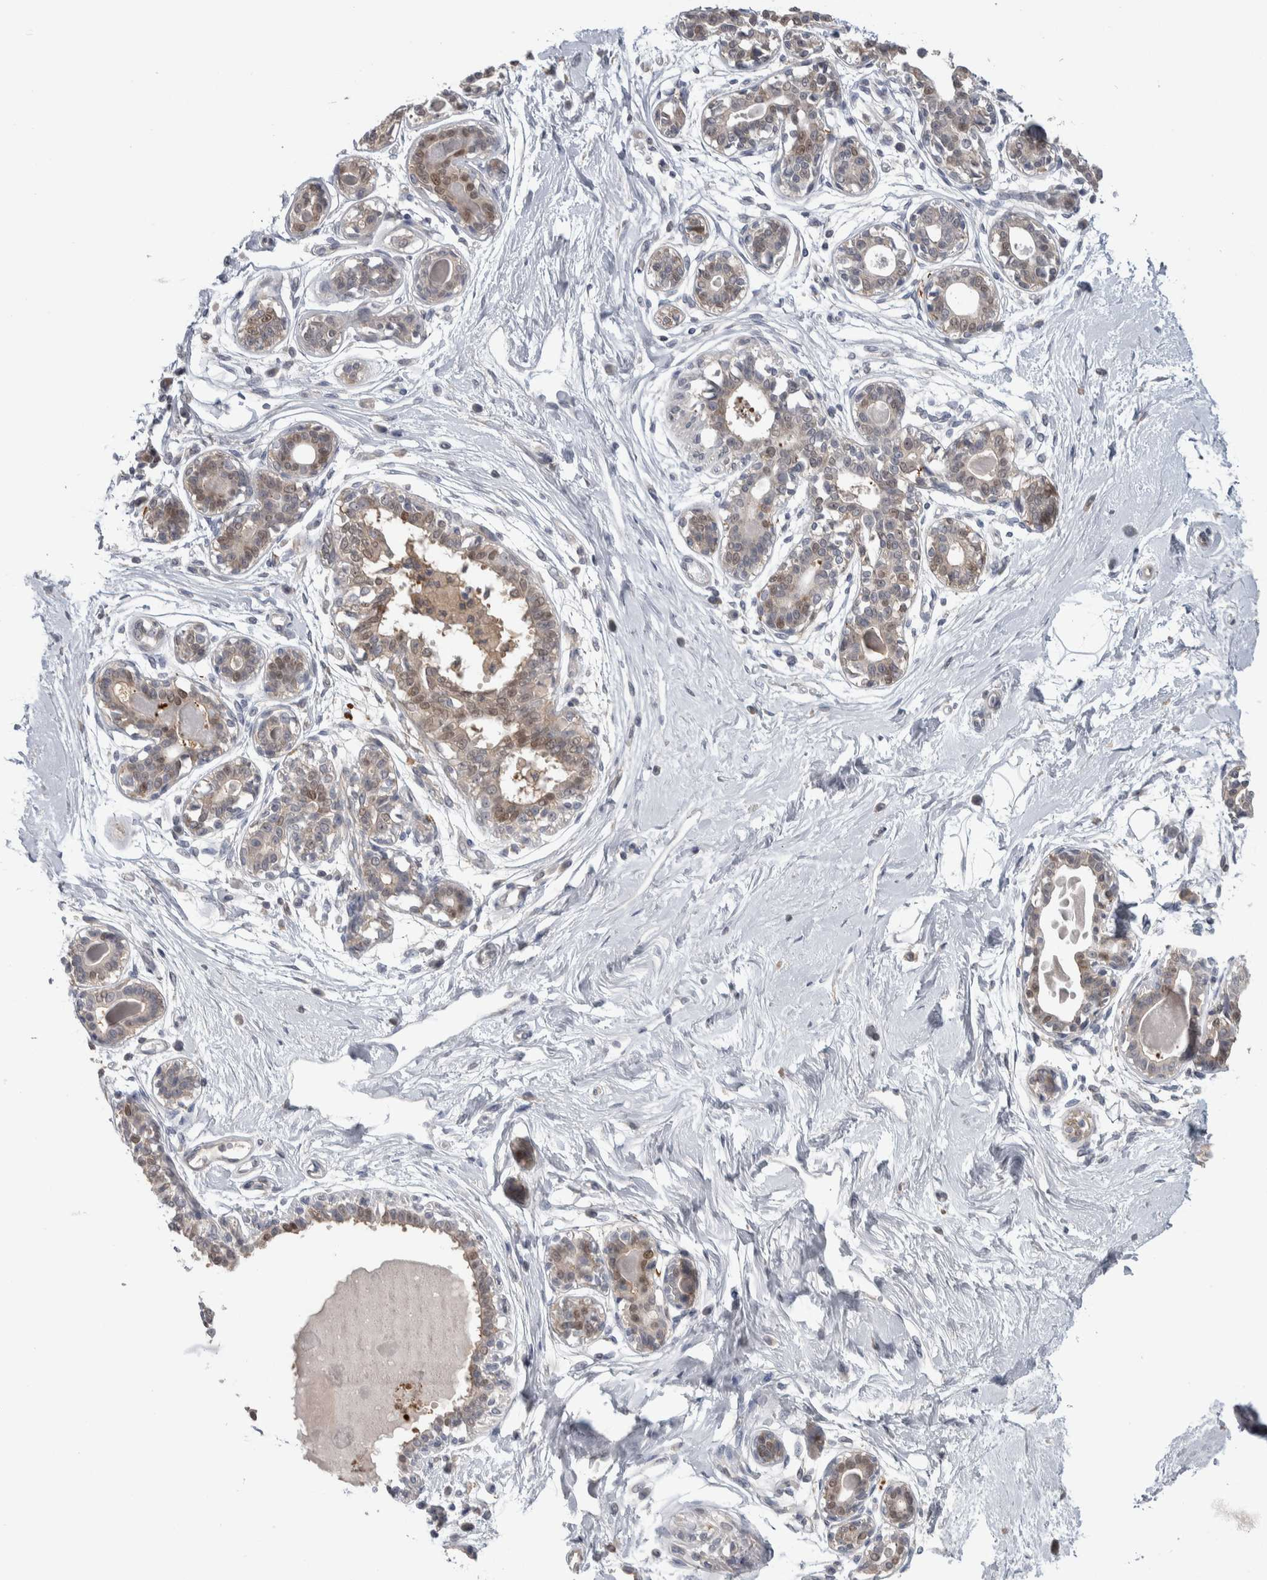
{"staining": {"intensity": "negative", "quantity": "none", "location": "none"}, "tissue": "breast", "cell_type": "Adipocytes", "image_type": "normal", "snomed": [{"axis": "morphology", "description": "Normal tissue, NOS"}, {"axis": "topography", "description": "Breast"}], "caption": "A histopathology image of breast stained for a protein shows no brown staining in adipocytes. (Stains: DAB (3,3'-diaminobenzidine) immunohistochemistry with hematoxylin counter stain, Microscopy: brightfield microscopy at high magnification).", "gene": "HTATIP2", "patient": {"sex": "female", "age": 45}}